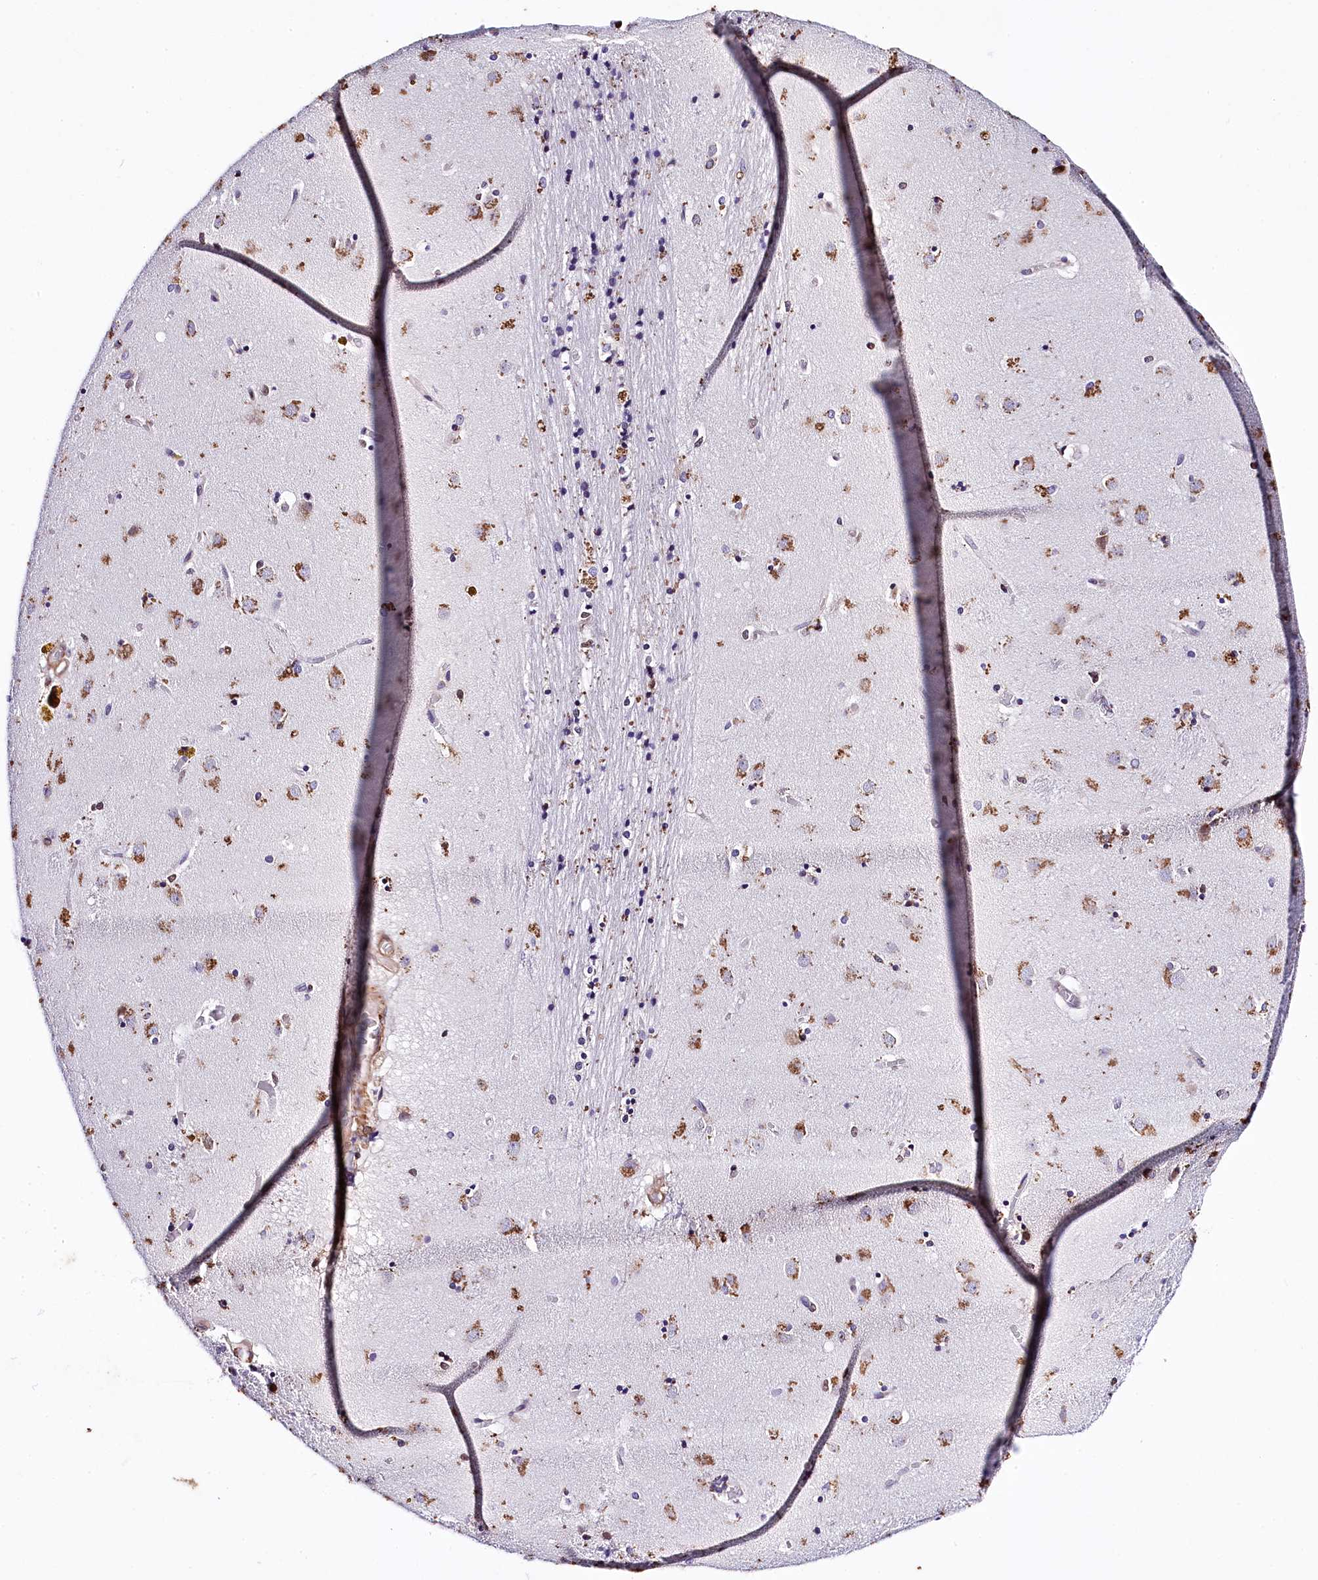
{"staining": {"intensity": "moderate", "quantity": "<25%", "location": "cytoplasmic/membranous"}, "tissue": "caudate", "cell_type": "Glial cells", "image_type": "normal", "snomed": [{"axis": "morphology", "description": "Normal tissue, NOS"}, {"axis": "topography", "description": "Lateral ventricle wall"}], "caption": "A high-resolution micrograph shows immunohistochemistry (IHC) staining of unremarkable caudate, which shows moderate cytoplasmic/membranous expression in approximately <25% of glial cells. The staining is performed using DAB (3,3'-diaminobenzidine) brown chromogen to label protein expression. The nuclei are counter-stained blue using hematoxylin.", "gene": "SAMD10", "patient": {"sex": "male", "age": 70}}